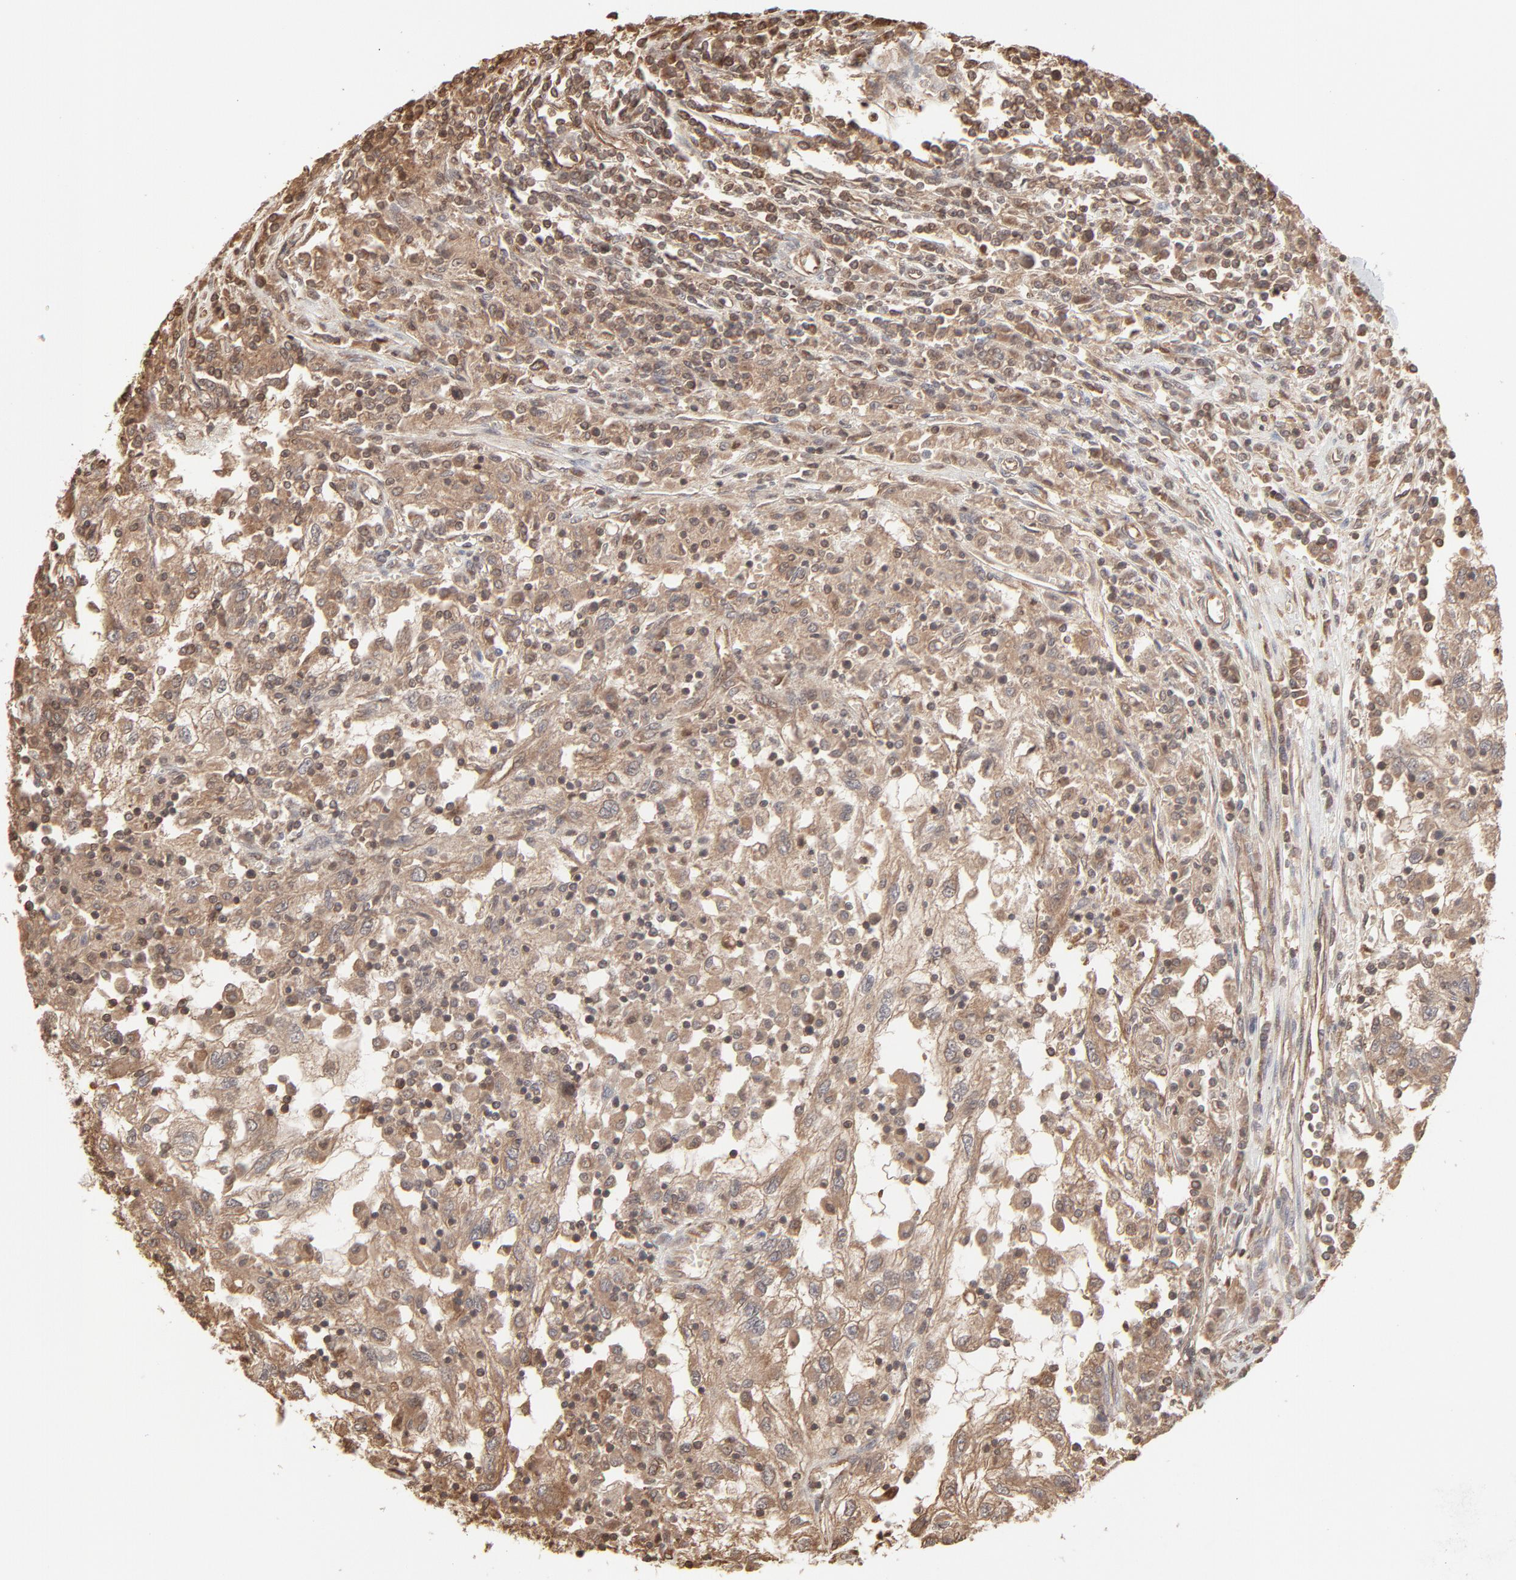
{"staining": {"intensity": "moderate", "quantity": ">75%", "location": "cytoplasmic/membranous"}, "tissue": "renal cancer", "cell_type": "Tumor cells", "image_type": "cancer", "snomed": [{"axis": "morphology", "description": "Normal tissue, NOS"}, {"axis": "morphology", "description": "Adenocarcinoma, NOS"}, {"axis": "topography", "description": "Kidney"}], "caption": "Immunohistochemistry image of neoplastic tissue: human renal cancer (adenocarcinoma) stained using immunohistochemistry (IHC) demonstrates medium levels of moderate protein expression localized specifically in the cytoplasmic/membranous of tumor cells, appearing as a cytoplasmic/membranous brown color.", "gene": "PPP2CA", "patient": {"sex": "male", "age": 71}}